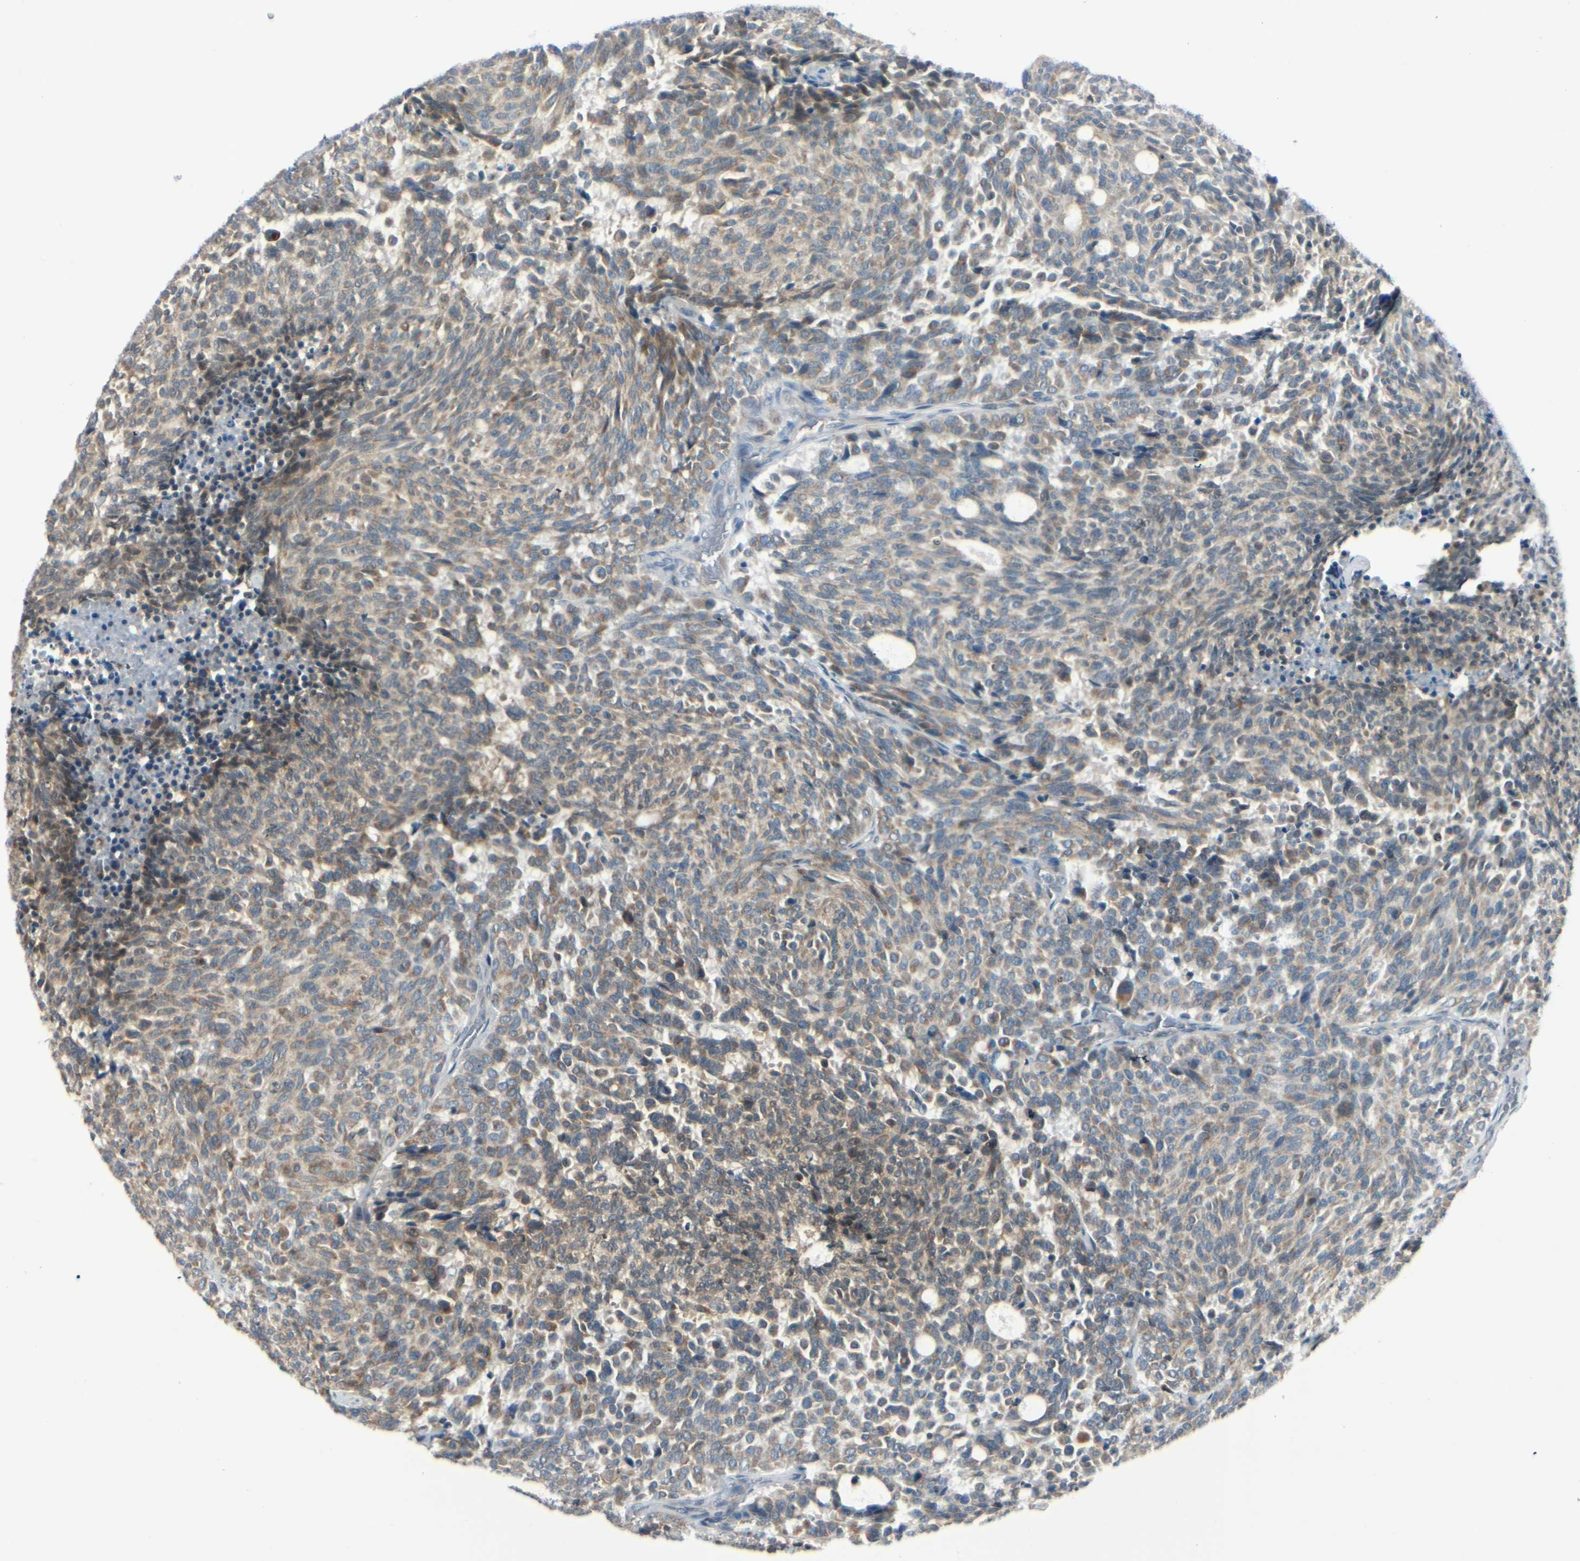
{"staining": {"intensity": "weak", "quantity": ">75%", "location": "cytoplasmic/membranous"}, "tissue": "carcinoid", "cell_type": "Tumor cells", "image_type": "cancer", "snomed": [{"axis": "morphology", "description": "Carcinoid, malignant, NOS"}, {"axis": "topography", "description": "Pancreas"}], "caption": "This image exhibits malignant carcinoid stained with immunohistochemistry to label a protein in brown. The cytoplasmic/membranous of tumor cells show weak positivity for the protein. Nuclei are counter-stained blue.", "gene": "BNIP1", "patient": {"sex": "female", "age": 54}}